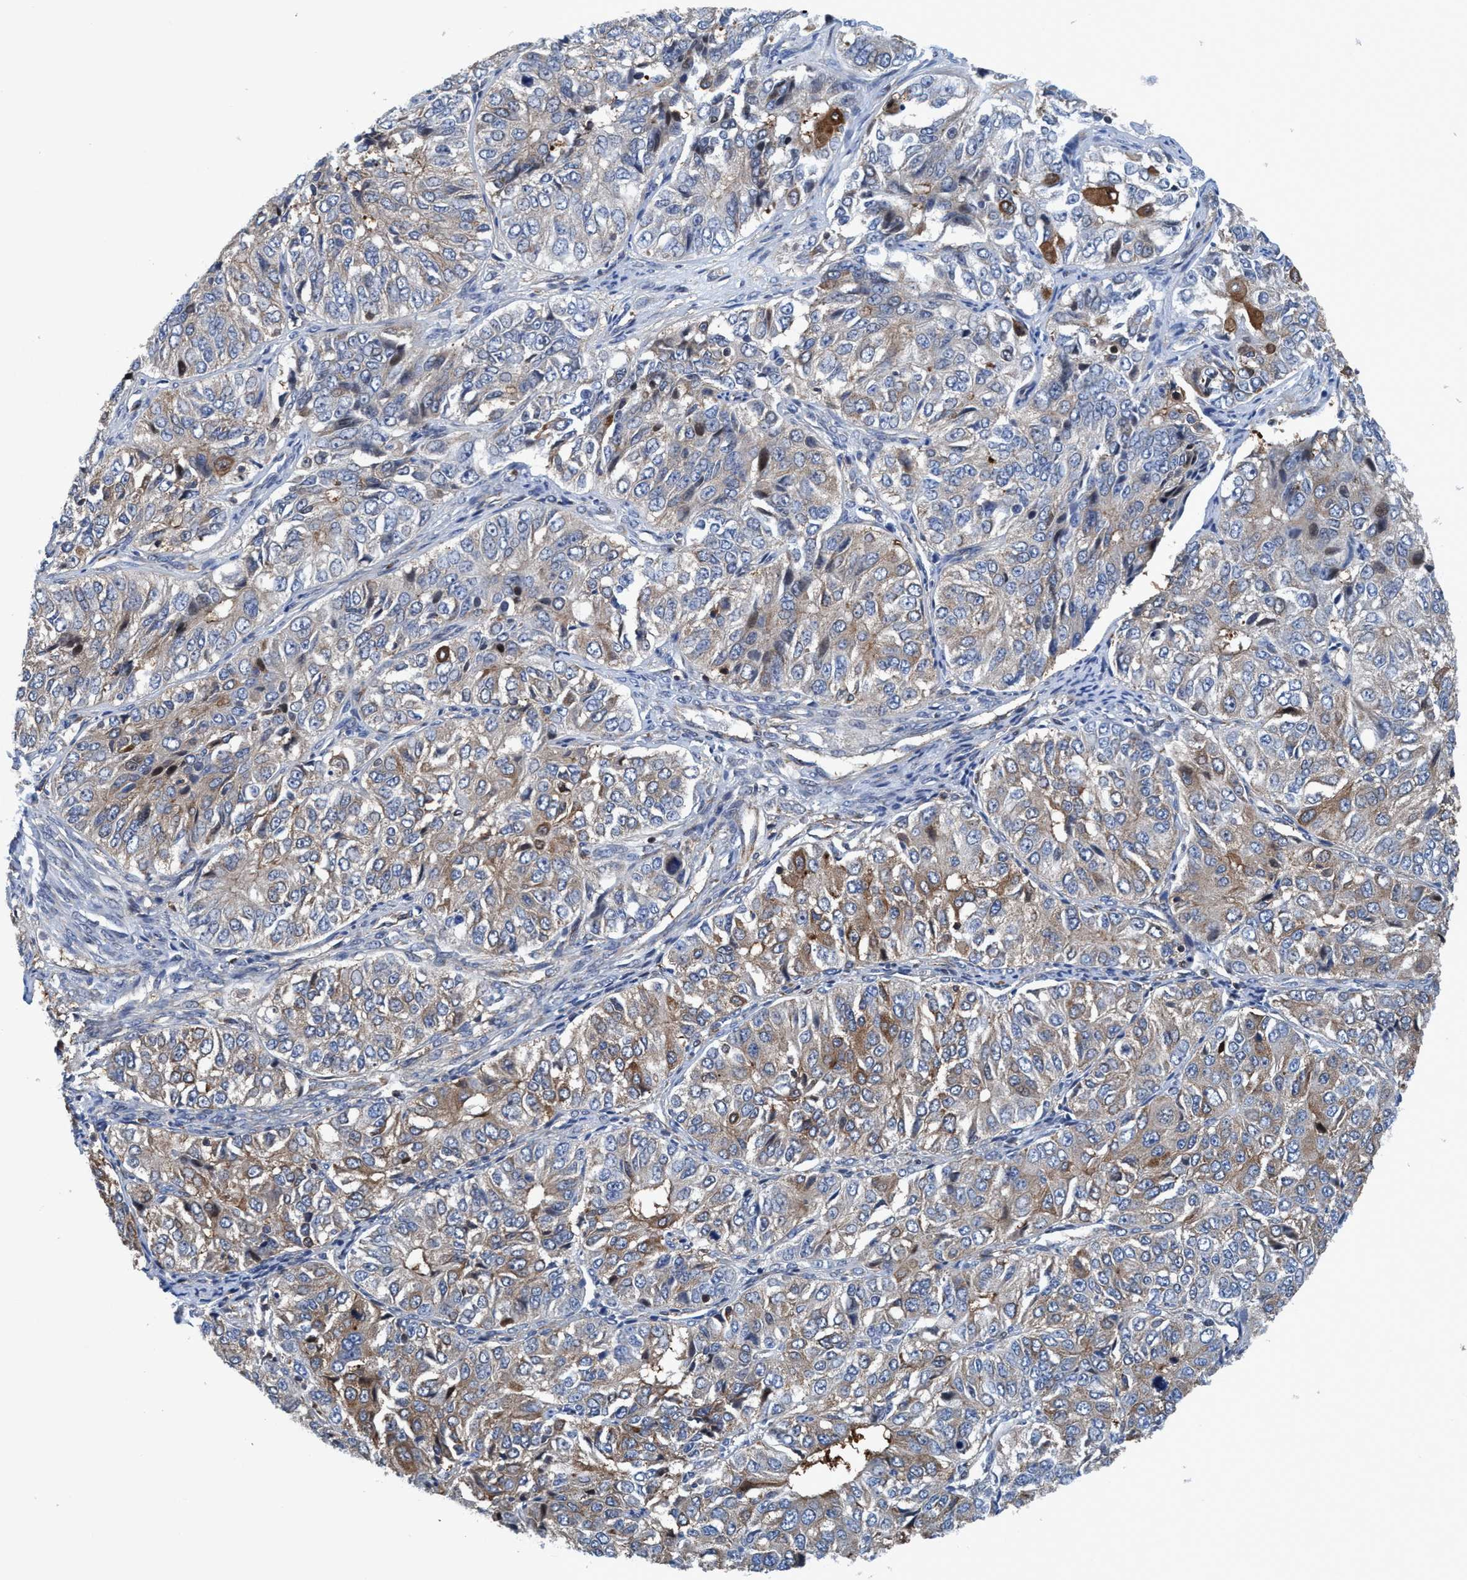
{"staining": {"intensity": "weak", "quantity": "25%-75%", "location": "cytoplasmic/membranous"}, "tissue": "ovarian cancer", "cell_type": "Tumor cells", "image_type": "cancer", "snomed": [{"axis": "morphology", "description": "Carcinoma, endometroid"}, {"axis": "topography", "description": "Ovary"}], "caption": "IHC histopathology image of neoplastic tissue: ovarian endometroid carcinoma stained using immunohistochemistry exhibits low levels of weak protein expression localized specifically in the cytoplasmic/membranous of tumor cells, appearing as a cytoplasmic/membranous brown color.", "gene": "NMT1", "patient": {"sex": "female", "age": 51}}